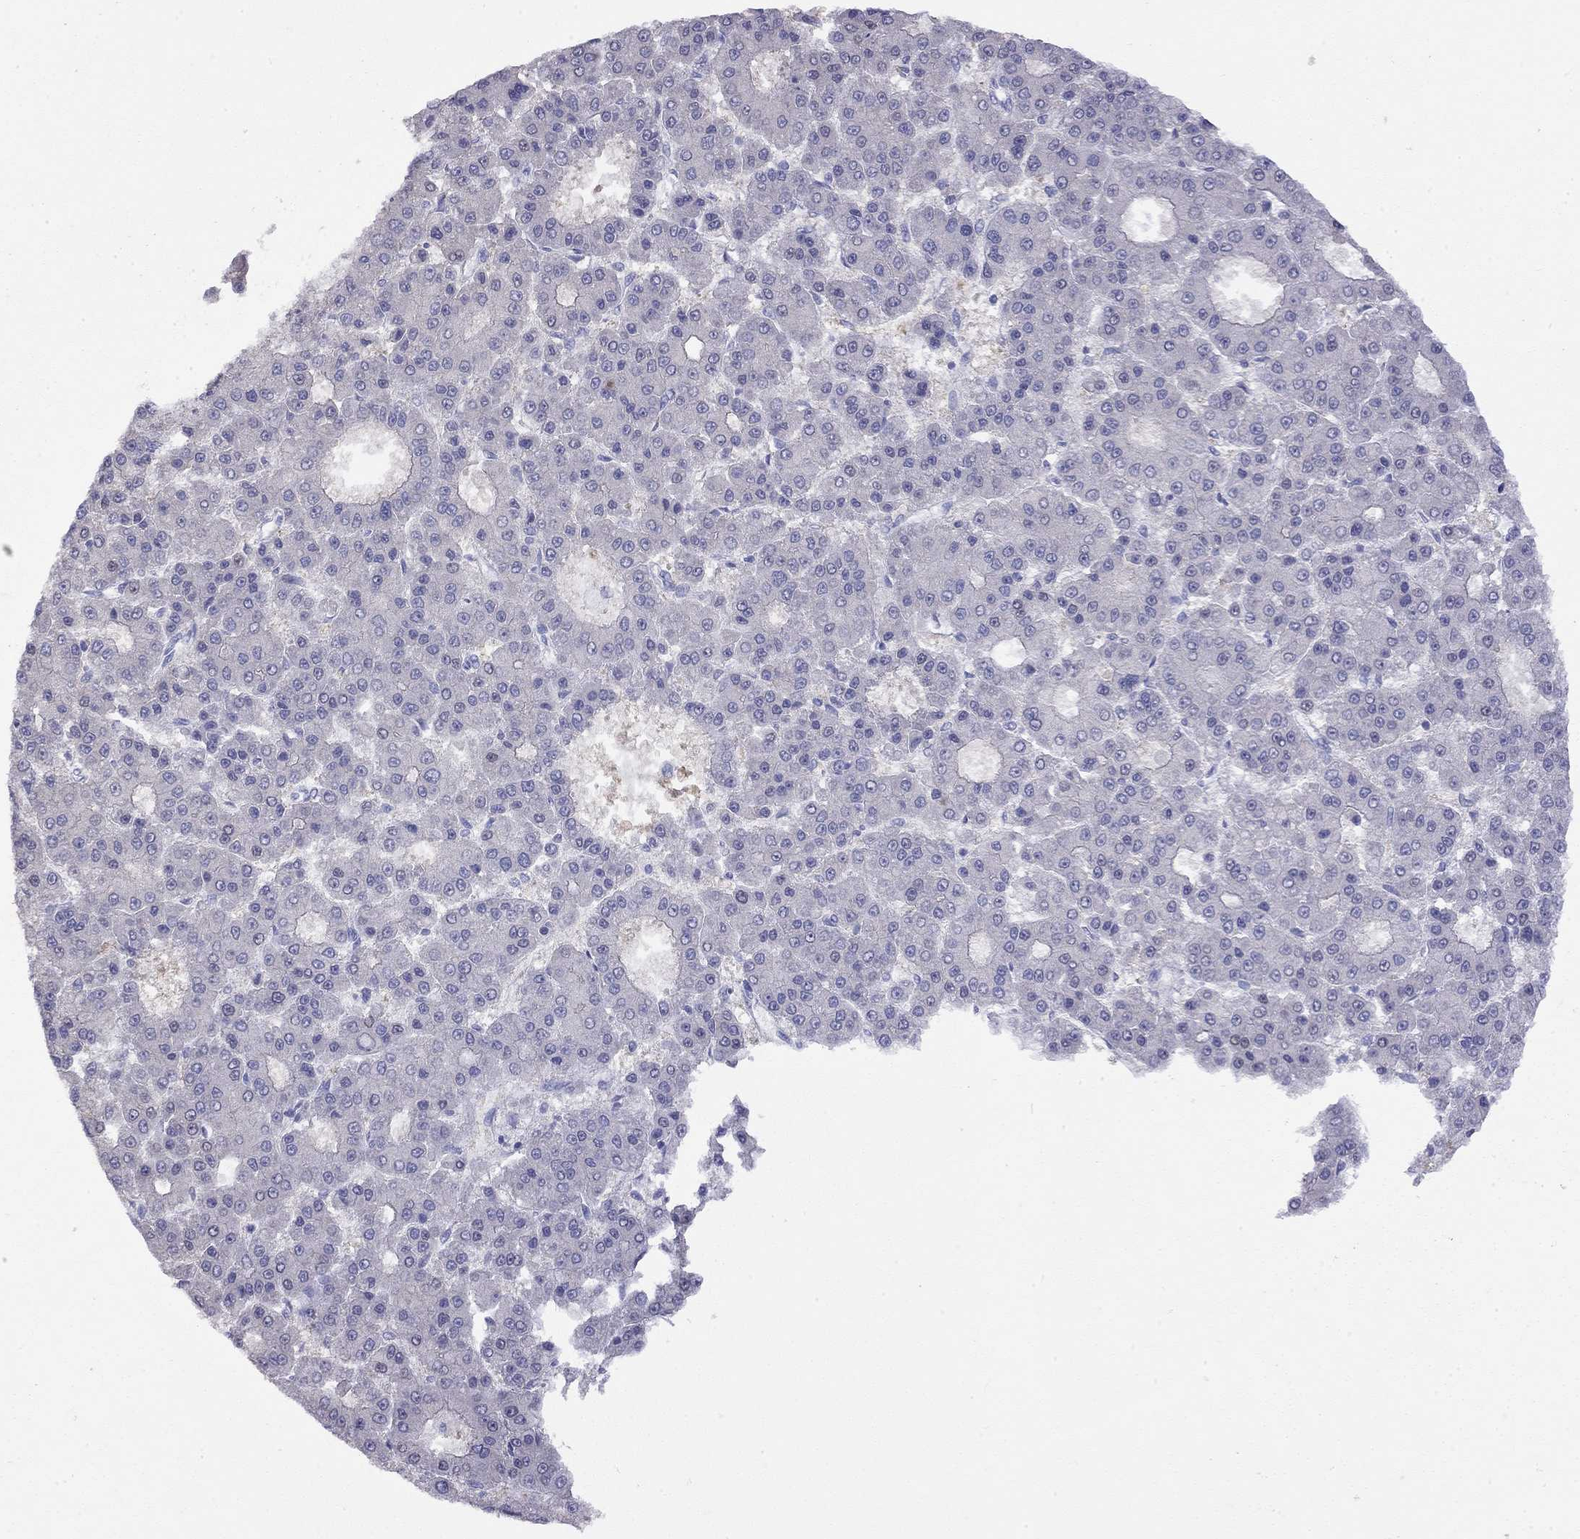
{"staining": {"intensity": "negative", "quantity": "none", "location": "none"}, "tissue": "liver cancer", "cell_type": "Tumor cells", "image_type": "cancer", "snomed": [{"axis": "morphology", "description": "Carcinoma, Hepatocellular, NOS"}, {"axis": "topography", "description": "Liver"}], "caption": "Hepatocellular carcinoma (liver) stained for a protein using IHC exhibits no positivity tumor cells.", "gene": "GNAT3", "patient": {"sex": "male", "age": 70}}